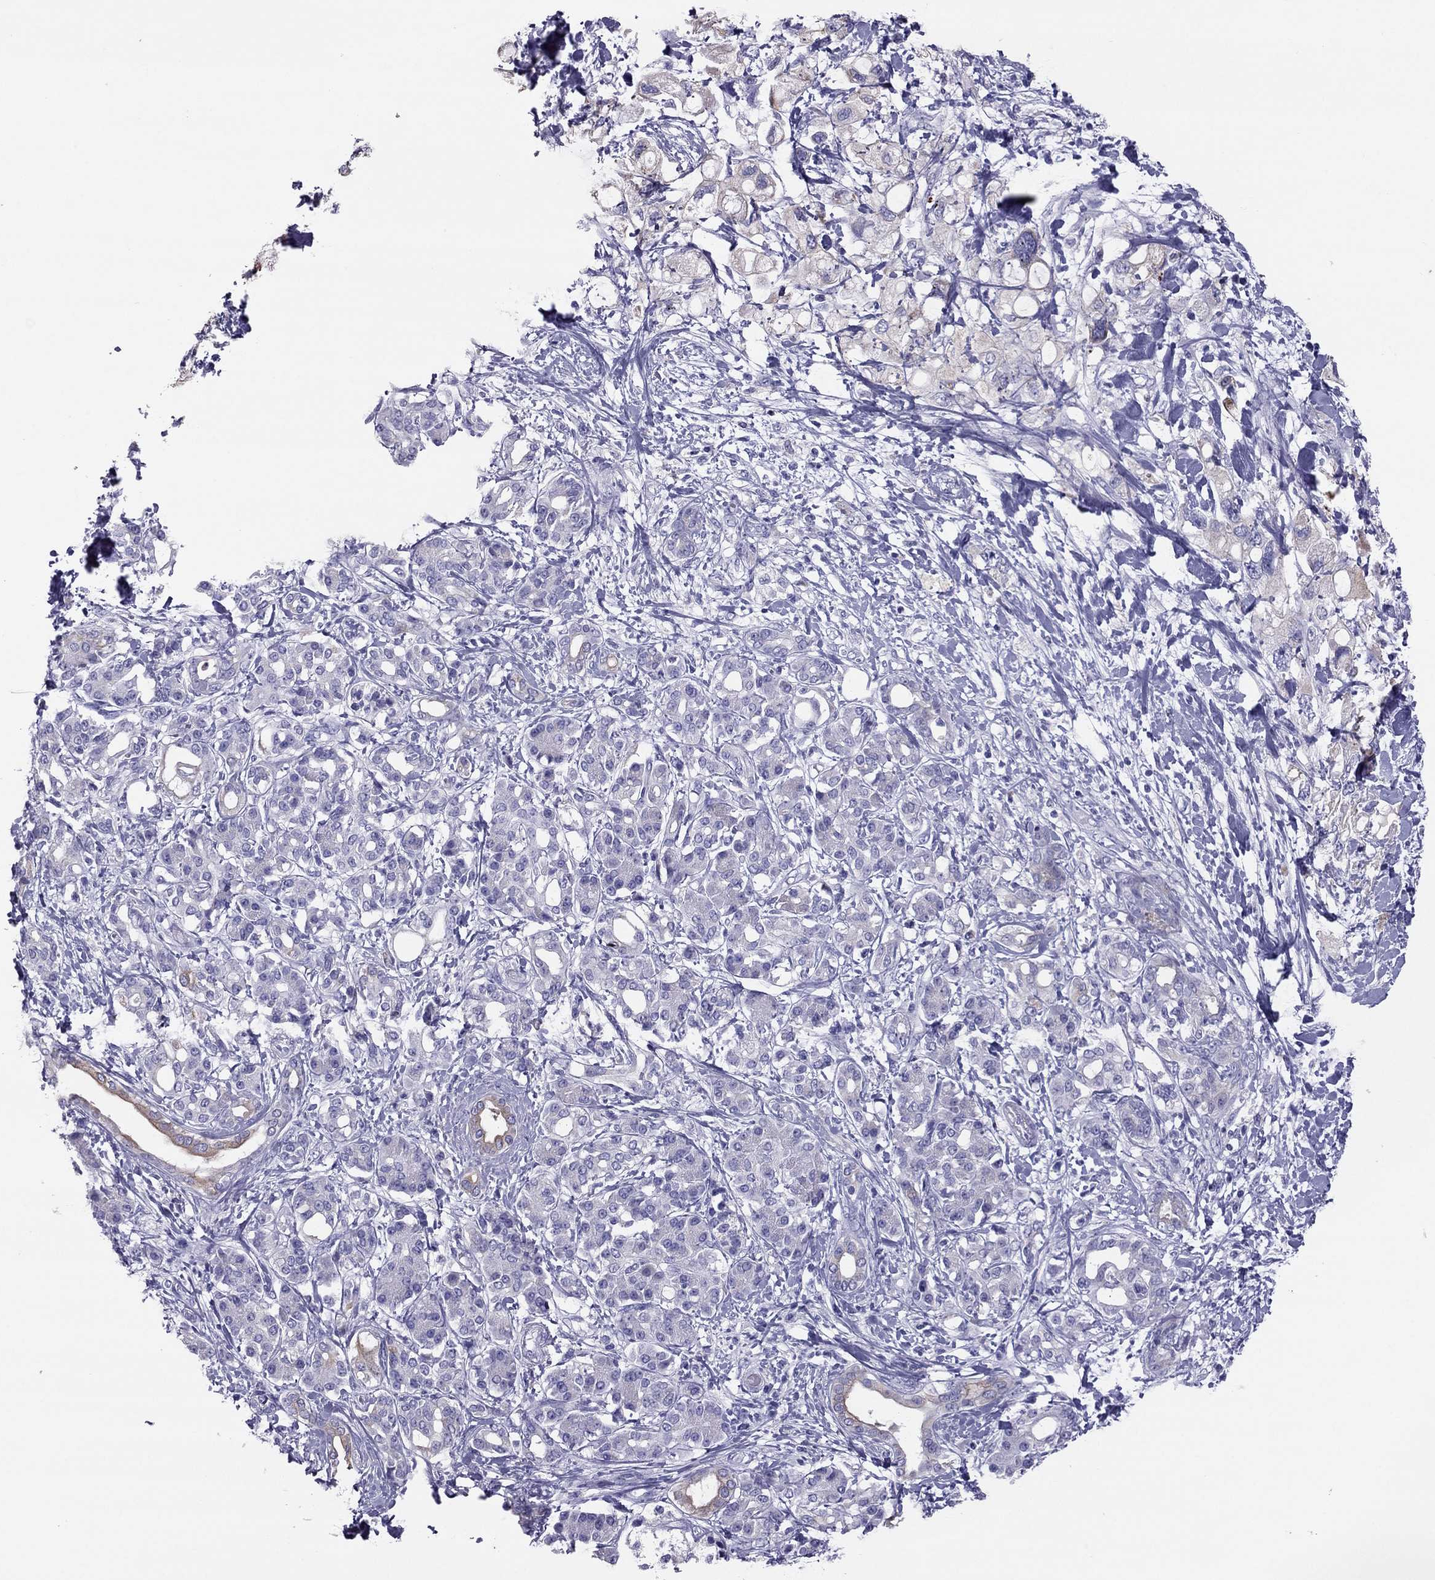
{"staining": {"intensity": "negative", "quantity": "none", "location": "none"}, "tissue": "pancreatic cancer", "cell_type": "Tumor cells", "image_type": "cancer", "snomed": [{"axis": "morphology", "description": "Adenocarcinoma, NOS"}, {"axis": "topography", "description": "Pancreas"}], "caption": "Immunohistochemistry of human pancreatic cancer (adenocarcinoma) reveals no expression in tumor cells.", "gene": "MAEL", "patient": {"sex": "female", "age": 56}}